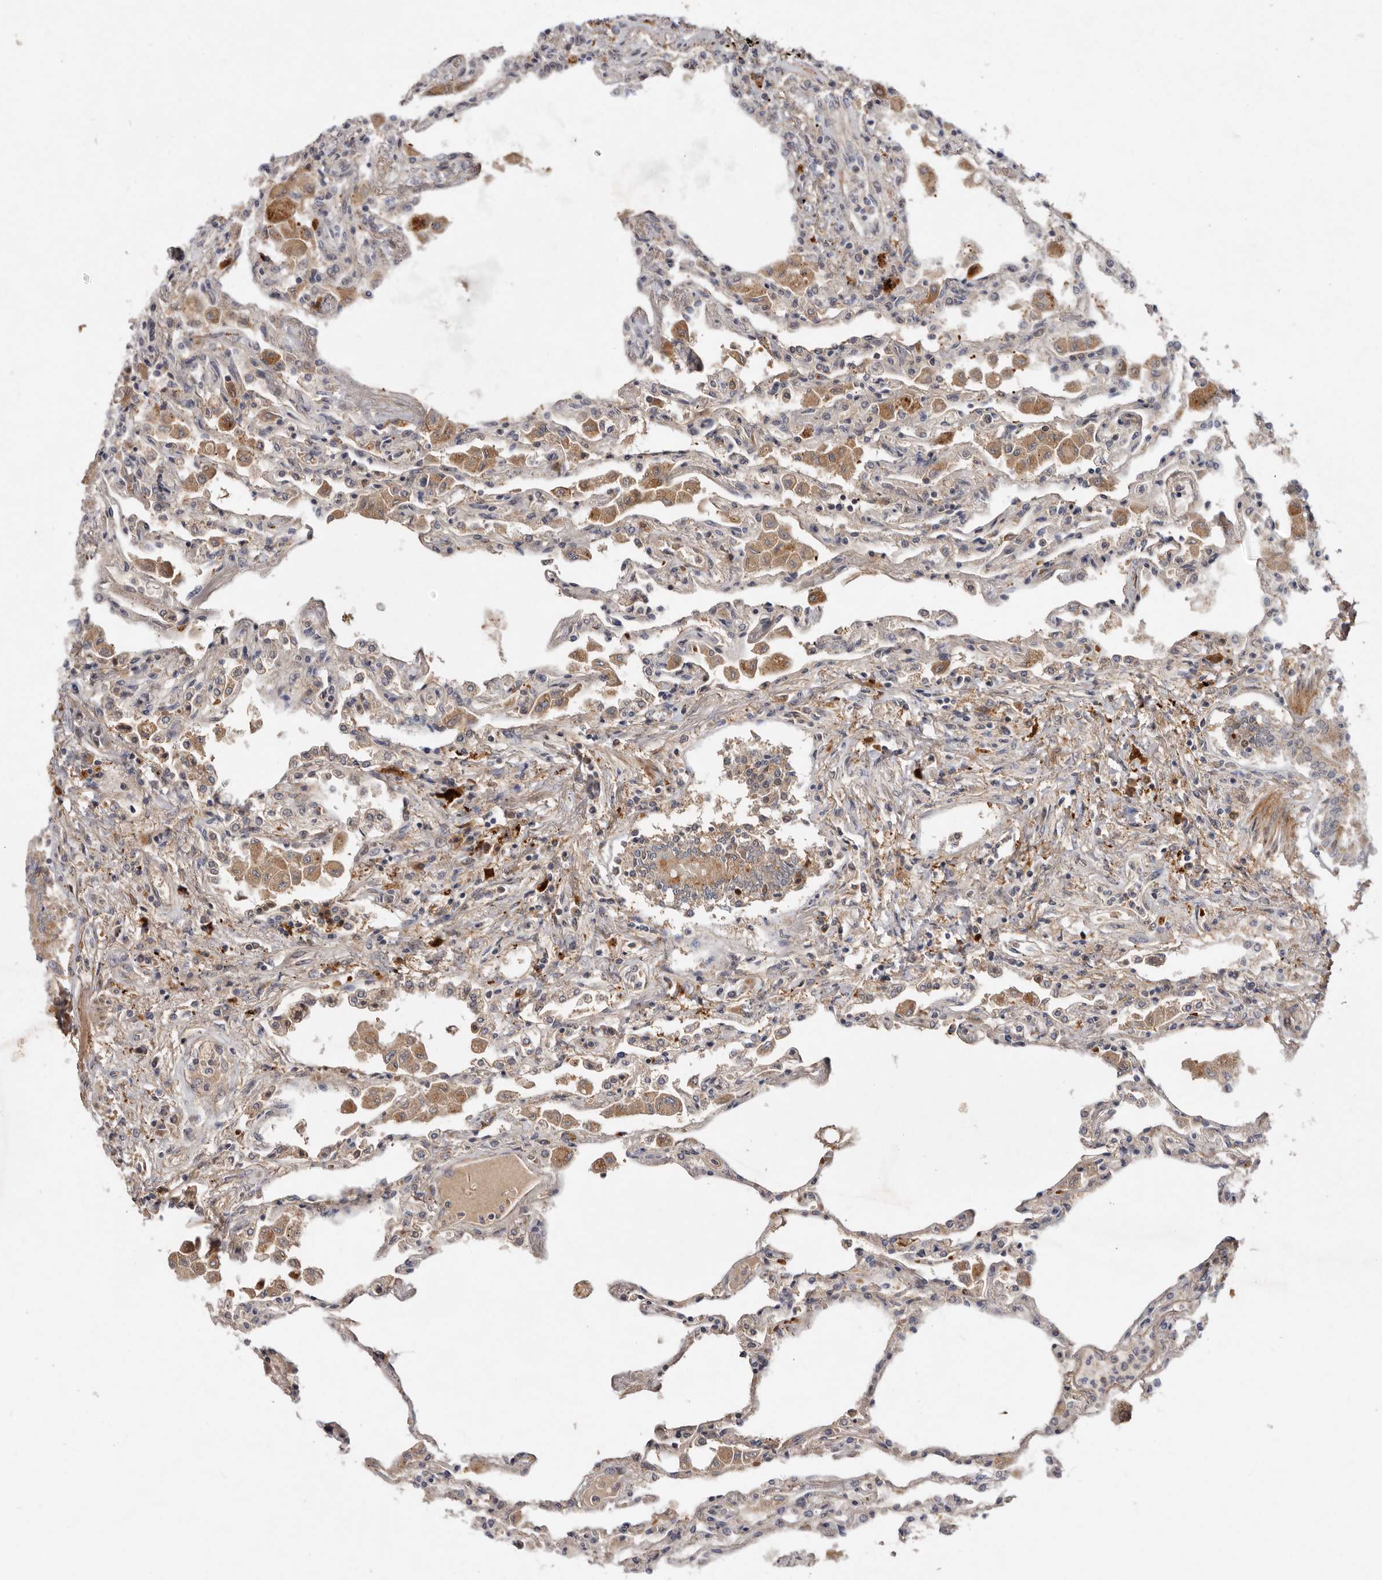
{"staining": {"intensity": "moderate", "quantity": "<25%", "location": "cytoplasmic/membranous"}, "tissue": "lung", "cell_type": "Alveolar cells", "image_type": "normal", "snomed": [{"axis": "morphology", "description": "Normal tissue, NOS"}, {"axis": "topography", "description": "Bronchus"}, {"axis": "topography", "description": "Lung"}], "caption": "High-power microscopy captured an IHC photomicrograph of benign lung, revealing moderate cytoplasmic/membranous staining in approximately <25% of alveolar cells.", "gene": "GOT1L1", "patient": {"sex": "female", "age": 49}}